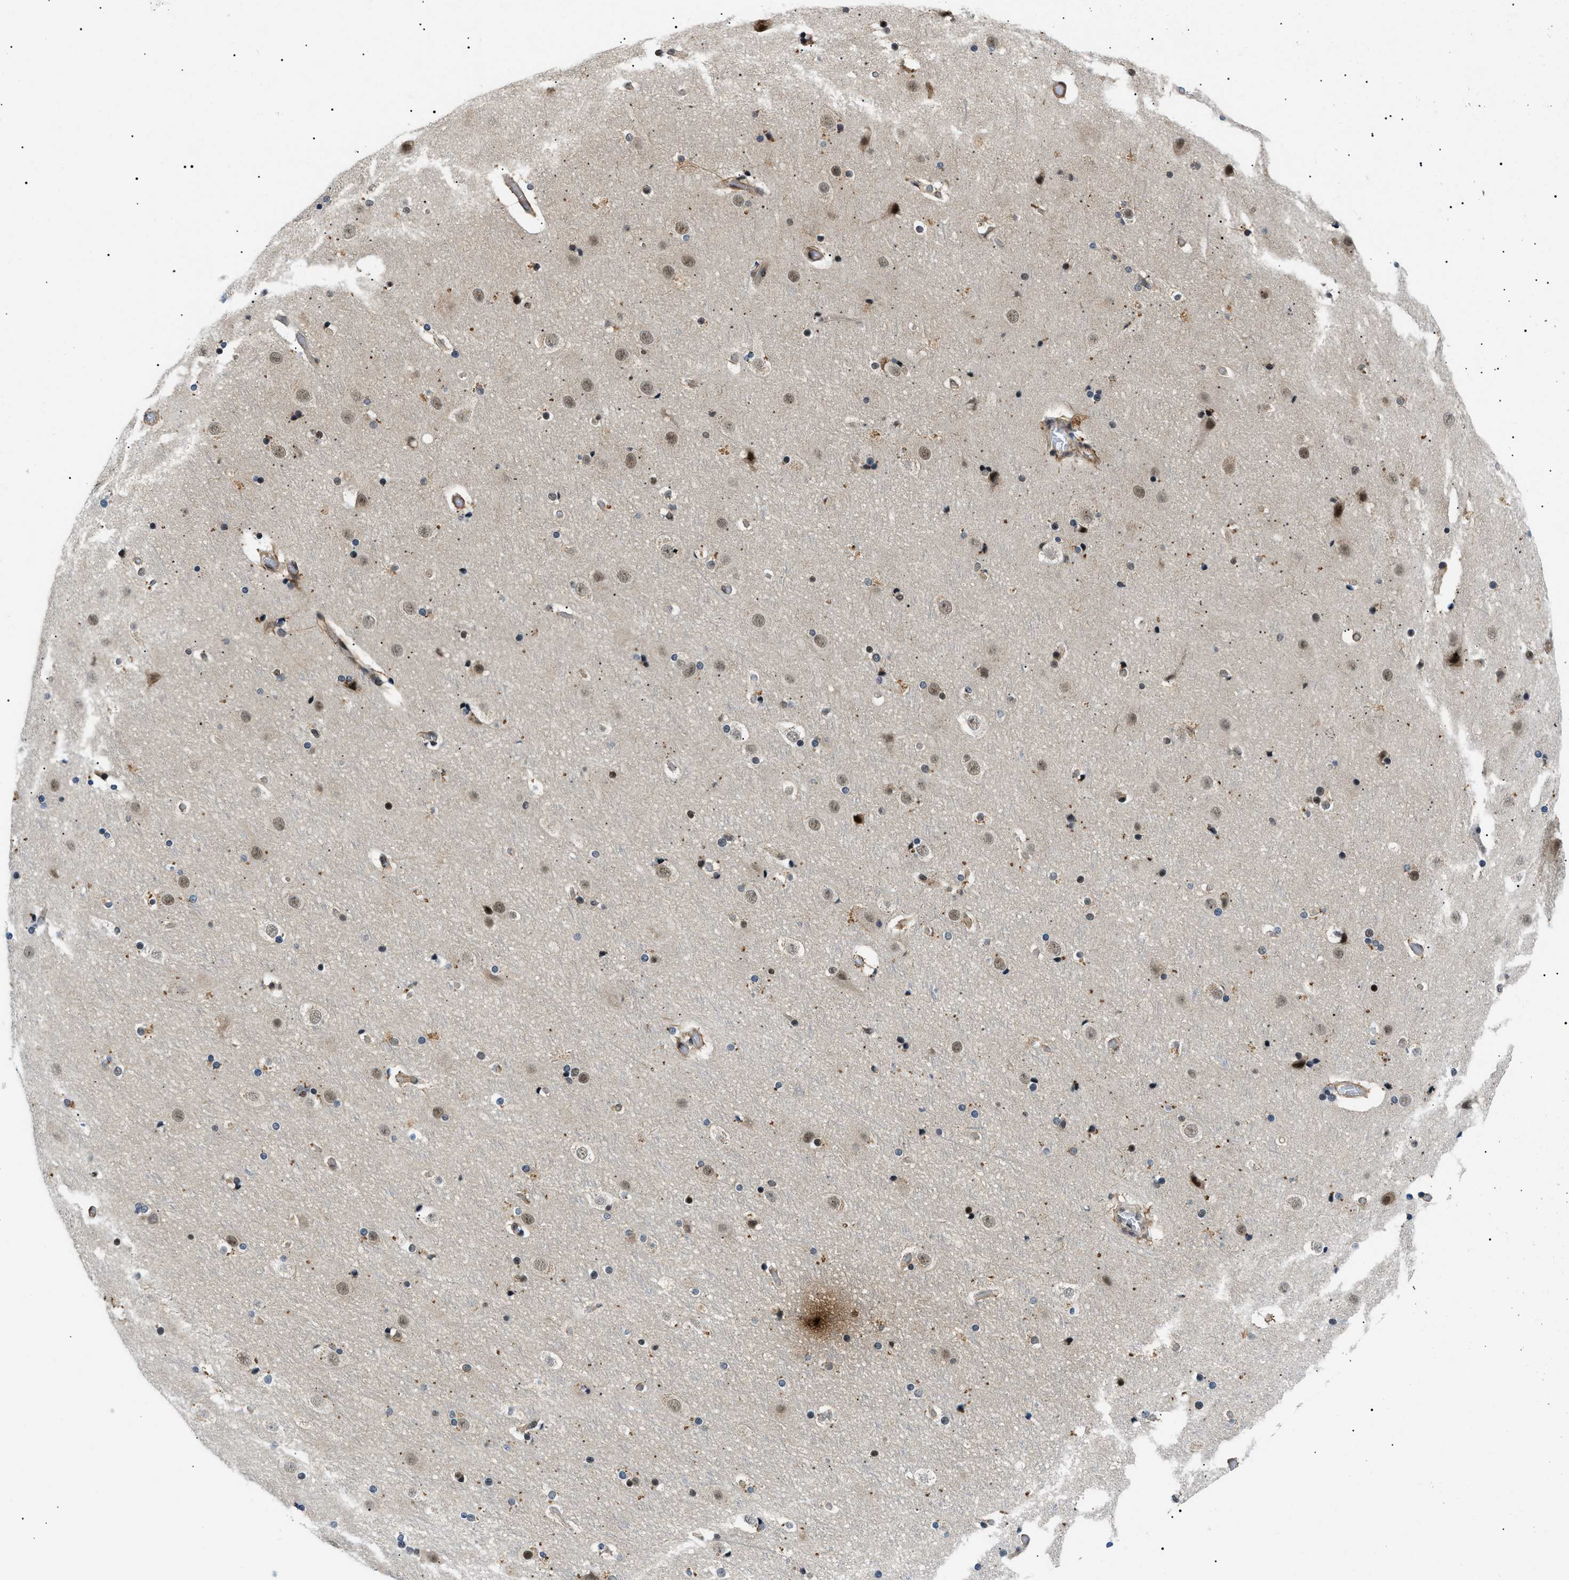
{"staining": {"intensity": "moderate", "quantity": "25%-75%", "location": "cytoplasmic/membranous"}, "tissue": "cerebral cortex", "cell_type": "Endothelial cells", "image_type": "normal", "snomed": [{"axis": "morphology", "description": "Normal tissue, NOS"}, {"axis": "topography", "description": "Cerebral cortex"}], "caption": "A brown stain shows moderate cytoplasmic/membranous positivity of a protein in endothelial cells of unremarkable human cerebral cortex.", "gene": "CWC25", "patient": {"sex": "male", "age": 57}}